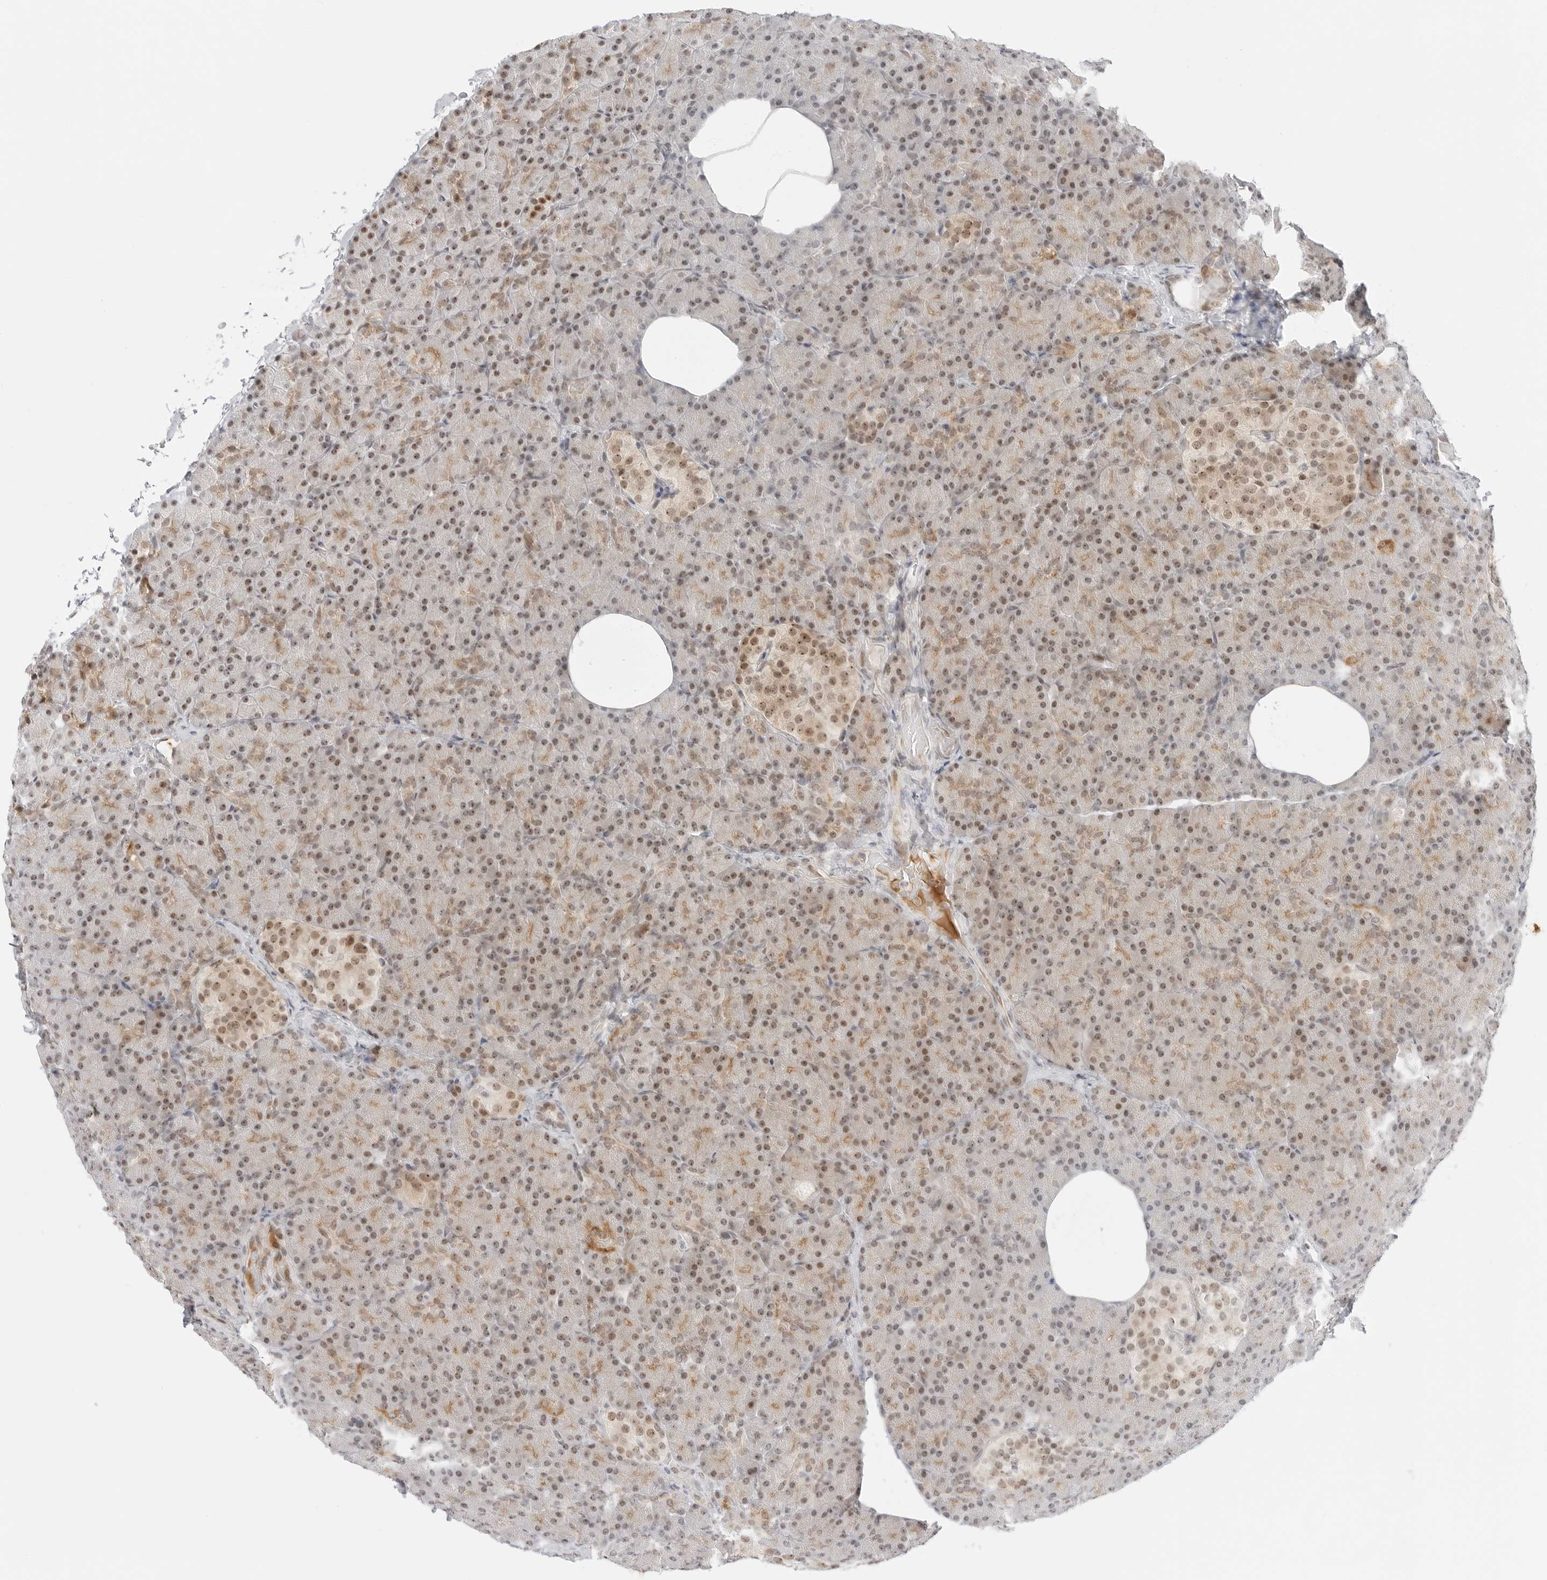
{"staining": {"intensity": "moderate", "quantity": "25%-75%", "location": "nuclear"}, "tissue": "pancreas", "cell_type": "Exocrine glandular cells", "image_type": "normal", "snomed": [{"axis": "morphology", "description": "Normal tissue, NOS"}, {"axis": "topography", "description": "Pancreas"}], "caption": "The micrograph exhibits immunohistochemical staining of benign pancreas. There is moderate nuclear positivity is present in approximately 25%-75% of exocrine glandular cells. (IHC, brightfield microscopy, high magnification).", "gene": "HIPK3", "patient": {"sex": "female", "age": 43}}